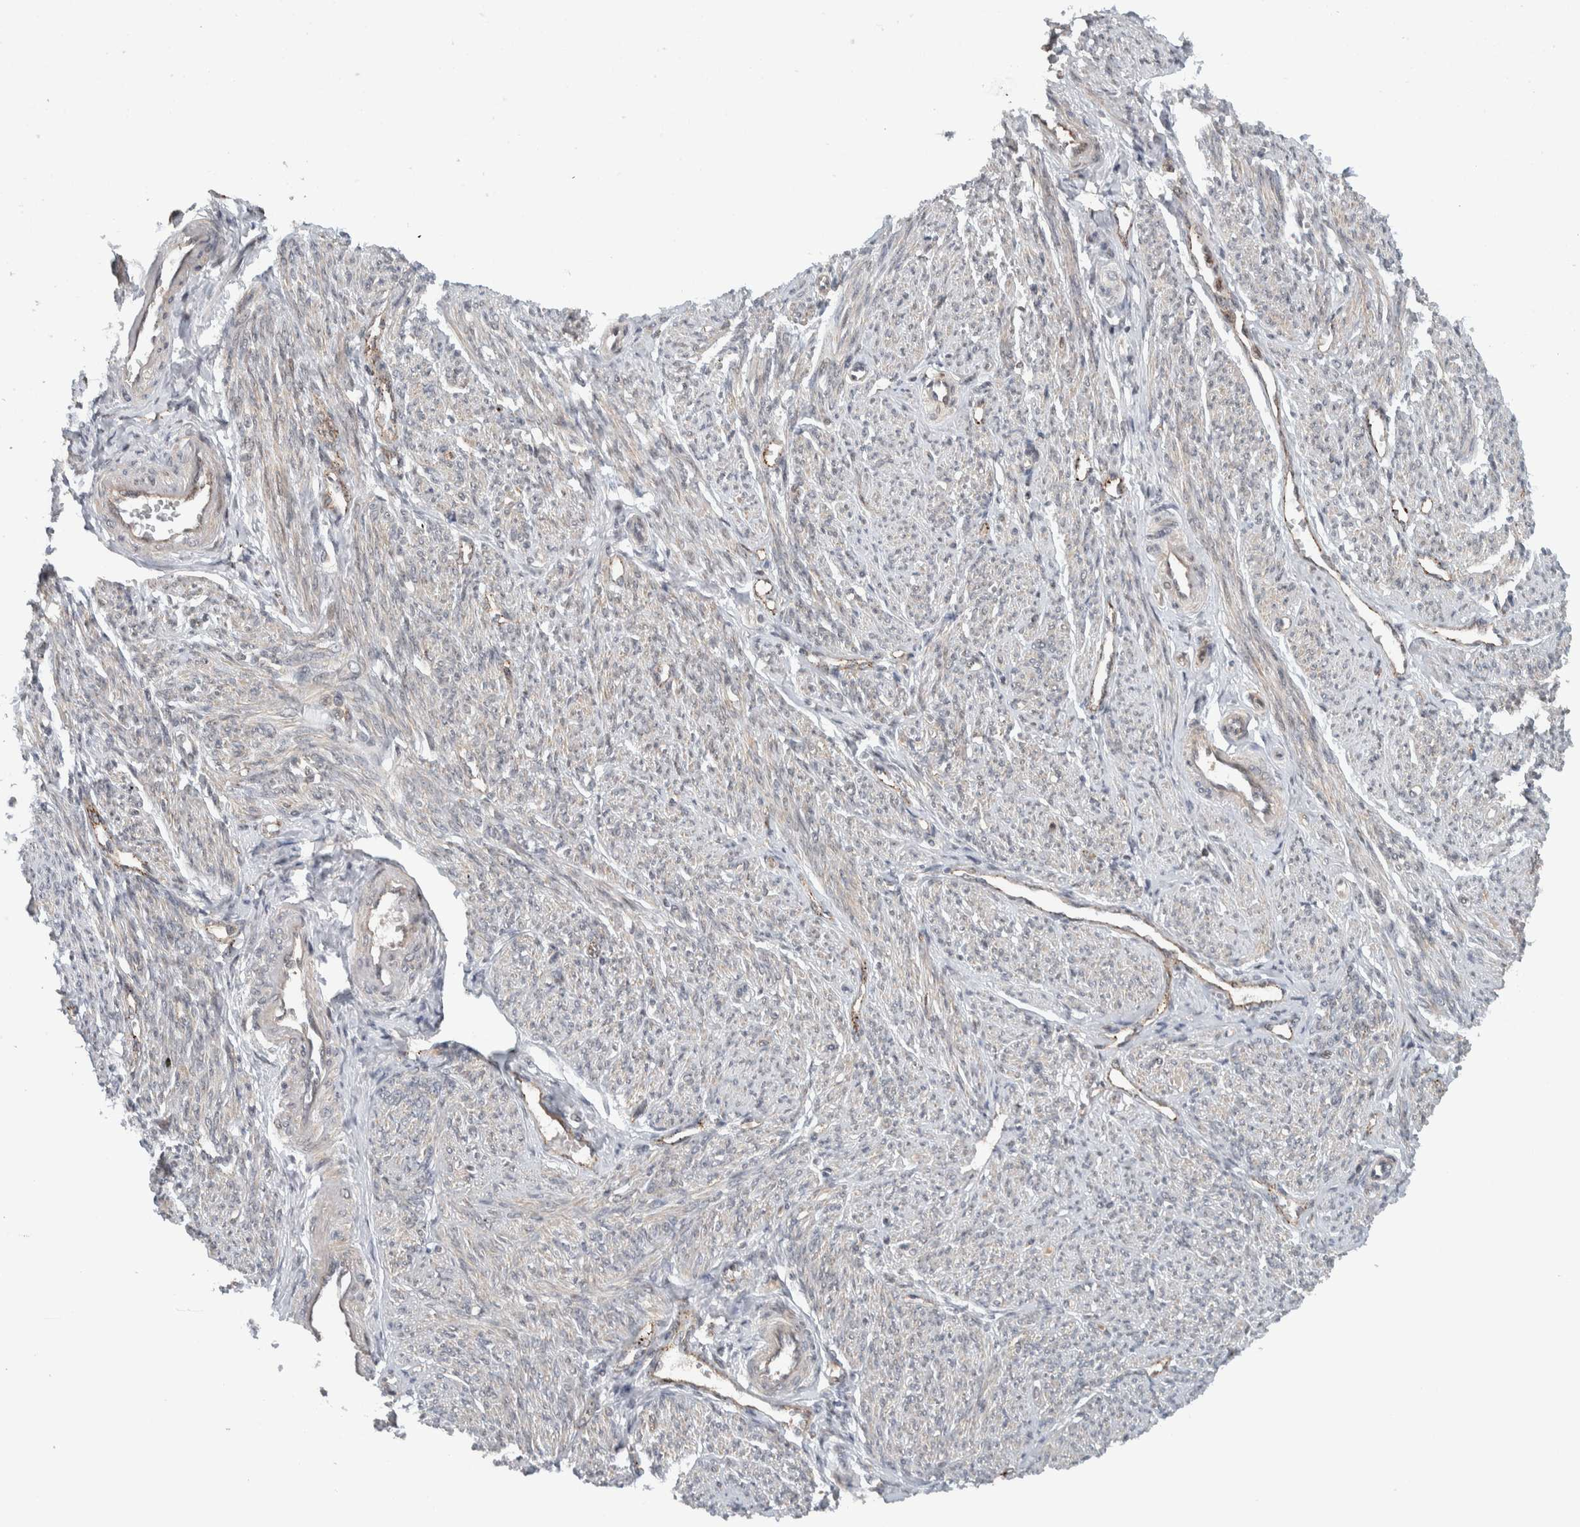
{"staining": {"intensity": "moderate", "quantity": "<25%", "location": "cytoplasmic/membranous,nuclear"}, "tissue": "smooth muscle", "cell_type": "Smooth muscle cells", "image_type": "normal", "snomed": [{"axis": "morphology", "description": "Normal tissue, NOS"}, {"axis": "topography", "description": "Smooth muscle"}], "caption": "Protein analysis of benign smooth muscle shows moderate cytoplasmic/membranous,nuclear positivity in about <25% of smooth muscle cells. Using DAB (3,3'-diaminobenzidine) (brown) and hematoxylin (blue) stains, captured at high magnification using brightfield microscopy.", "gene": "ZFP91", "patient": {"sex": "female", "age": 65}}